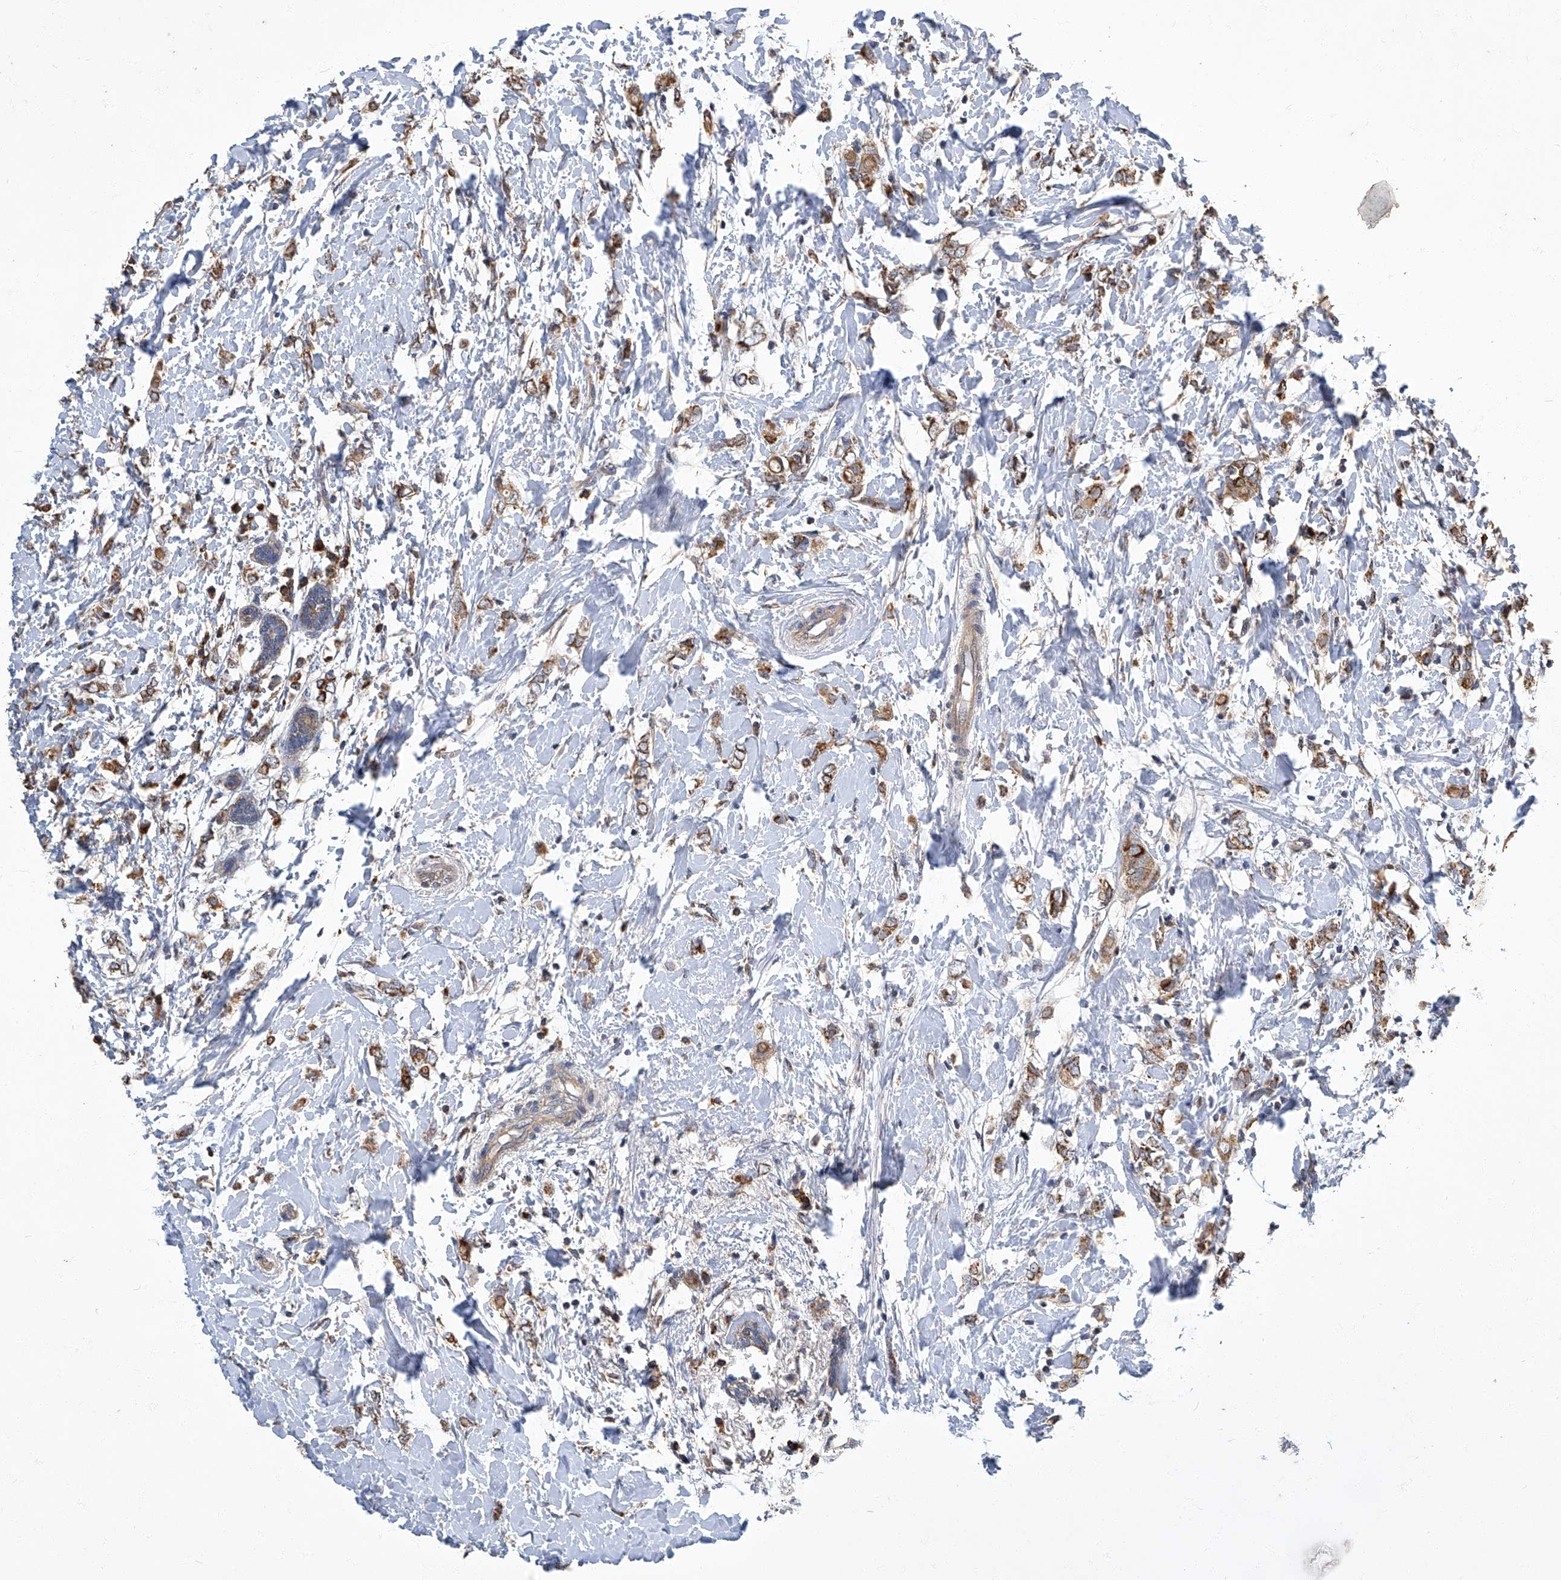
{"staining": {"intensity": "moderate", "quantity": ">75%", "location": "cytoplasmic/membranous"}, "tissue": "breast cancer", "cell_type": "Tumor cells", "image_type": "cancer", "snomed": [{"axis": "morphology", "description": "Normal tissue, NOS"}, {"axis": "morphology", "description": "Lobular carcinoma"}, {"axis": "topography", "description": "Breast"}], "caption": "The micrograph shows a brown stain indicating the presence of a protein in the cytoplasmic/membranous of tumor cells in breast cancer. Nuclei are stained in blue.", "gene": "TNFRSF13B", "patient": {"sex": "female", "age": 47}}